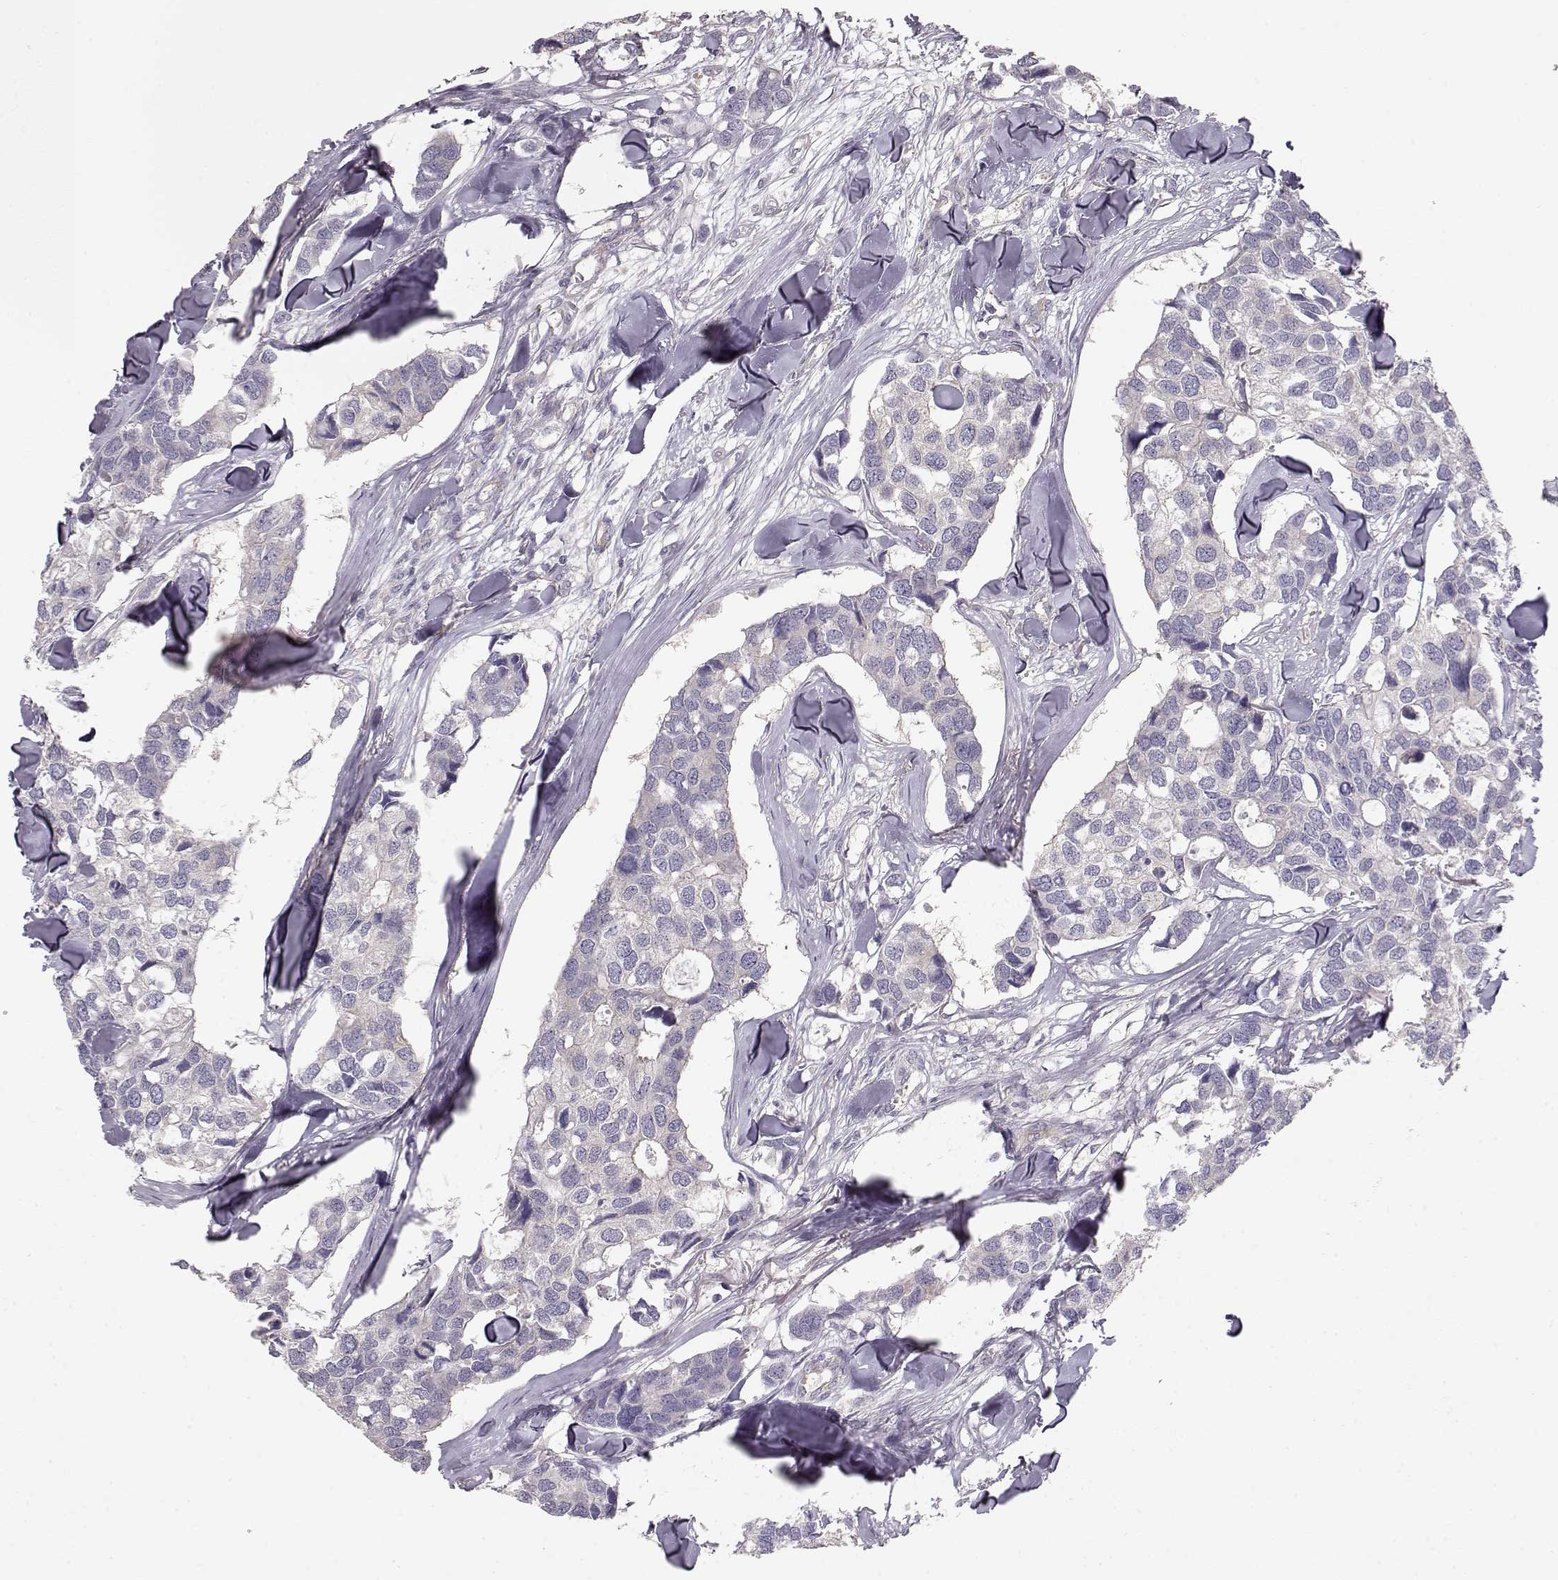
{"staining": {"intensity": "negative", "quantity": "none", "location": "none"}, "tissue": "breast cancer", "cell_type": "Tumor cells", "image_type": "cancer", "snomed": [{"axis": "morphology", "description": "Duct carcinoma"}, {"axis": "topography", "description": "Breast"}], "caption": "This is a histopathology image of immunohistochemistry staining of invasive ductal carcinoma (breast), which shows no staining in tumor cells. (DAB (3,3'-diaminobenzidine) IHC visualized using brightfield microscopy, high magnification).", "gene": "ARHGAP8", "patient": {"sex": "female", "age": 83}}